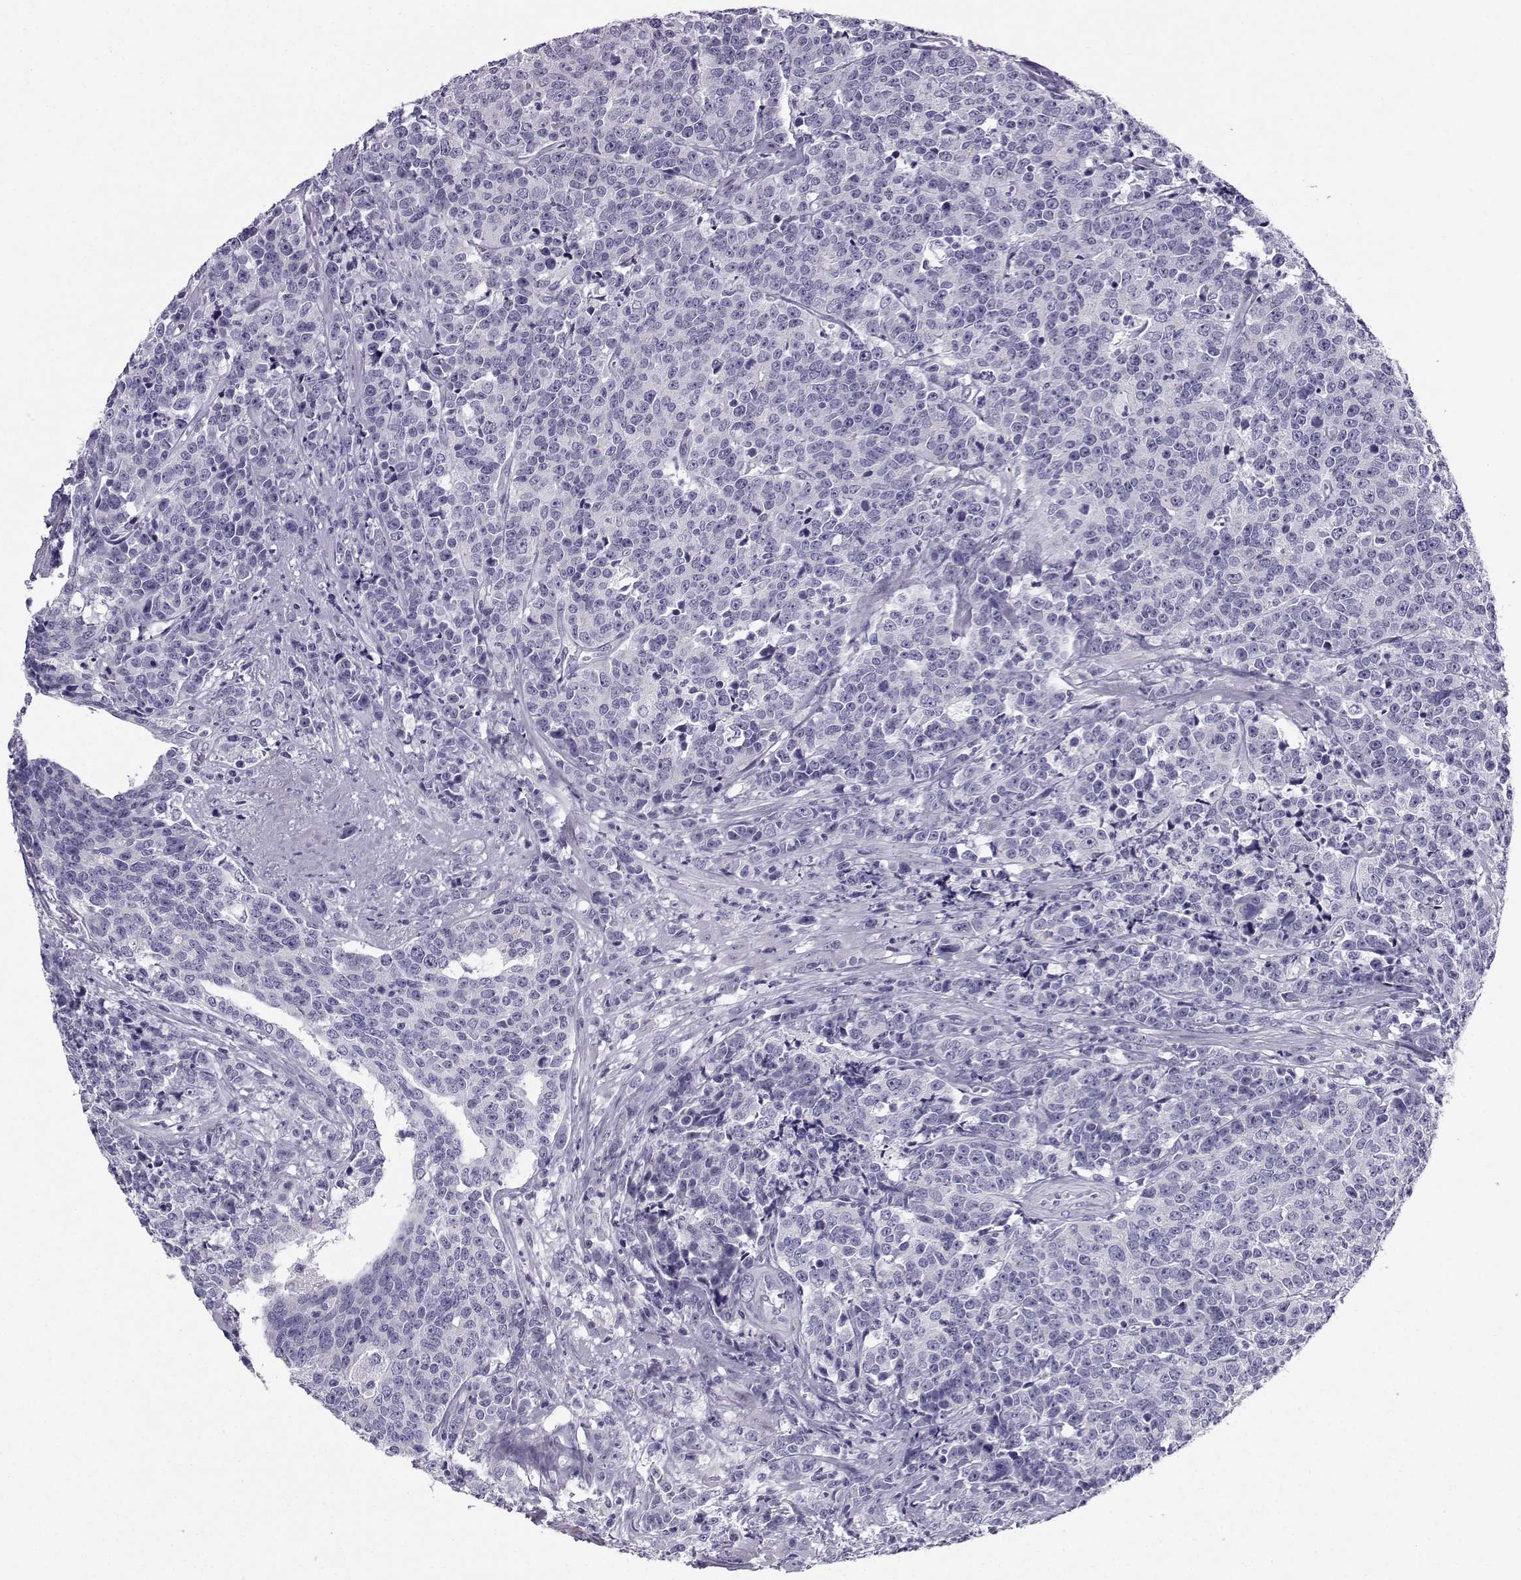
{"staining": {"intensity": "negative", "quantity": "none", "location": "none"}, "tissue": "prostate cancer", "cell_type": "Tumor cells", "image_type": "cancer", "snomed": [{"axis": "morphology", "description": "Adenocarcinoma, NOS"}, {"axis": "topography", "description": "Prostate"}], "caption": "High power microscopy photomicrograph of an immunohistochemistry (IHC) photomicrograph of adenocarcinoma (prostate), revealing no significant positivity in tumor cells.", "gene": "ZBTB8B", "patient": {"sex": "male", "age": 67}}